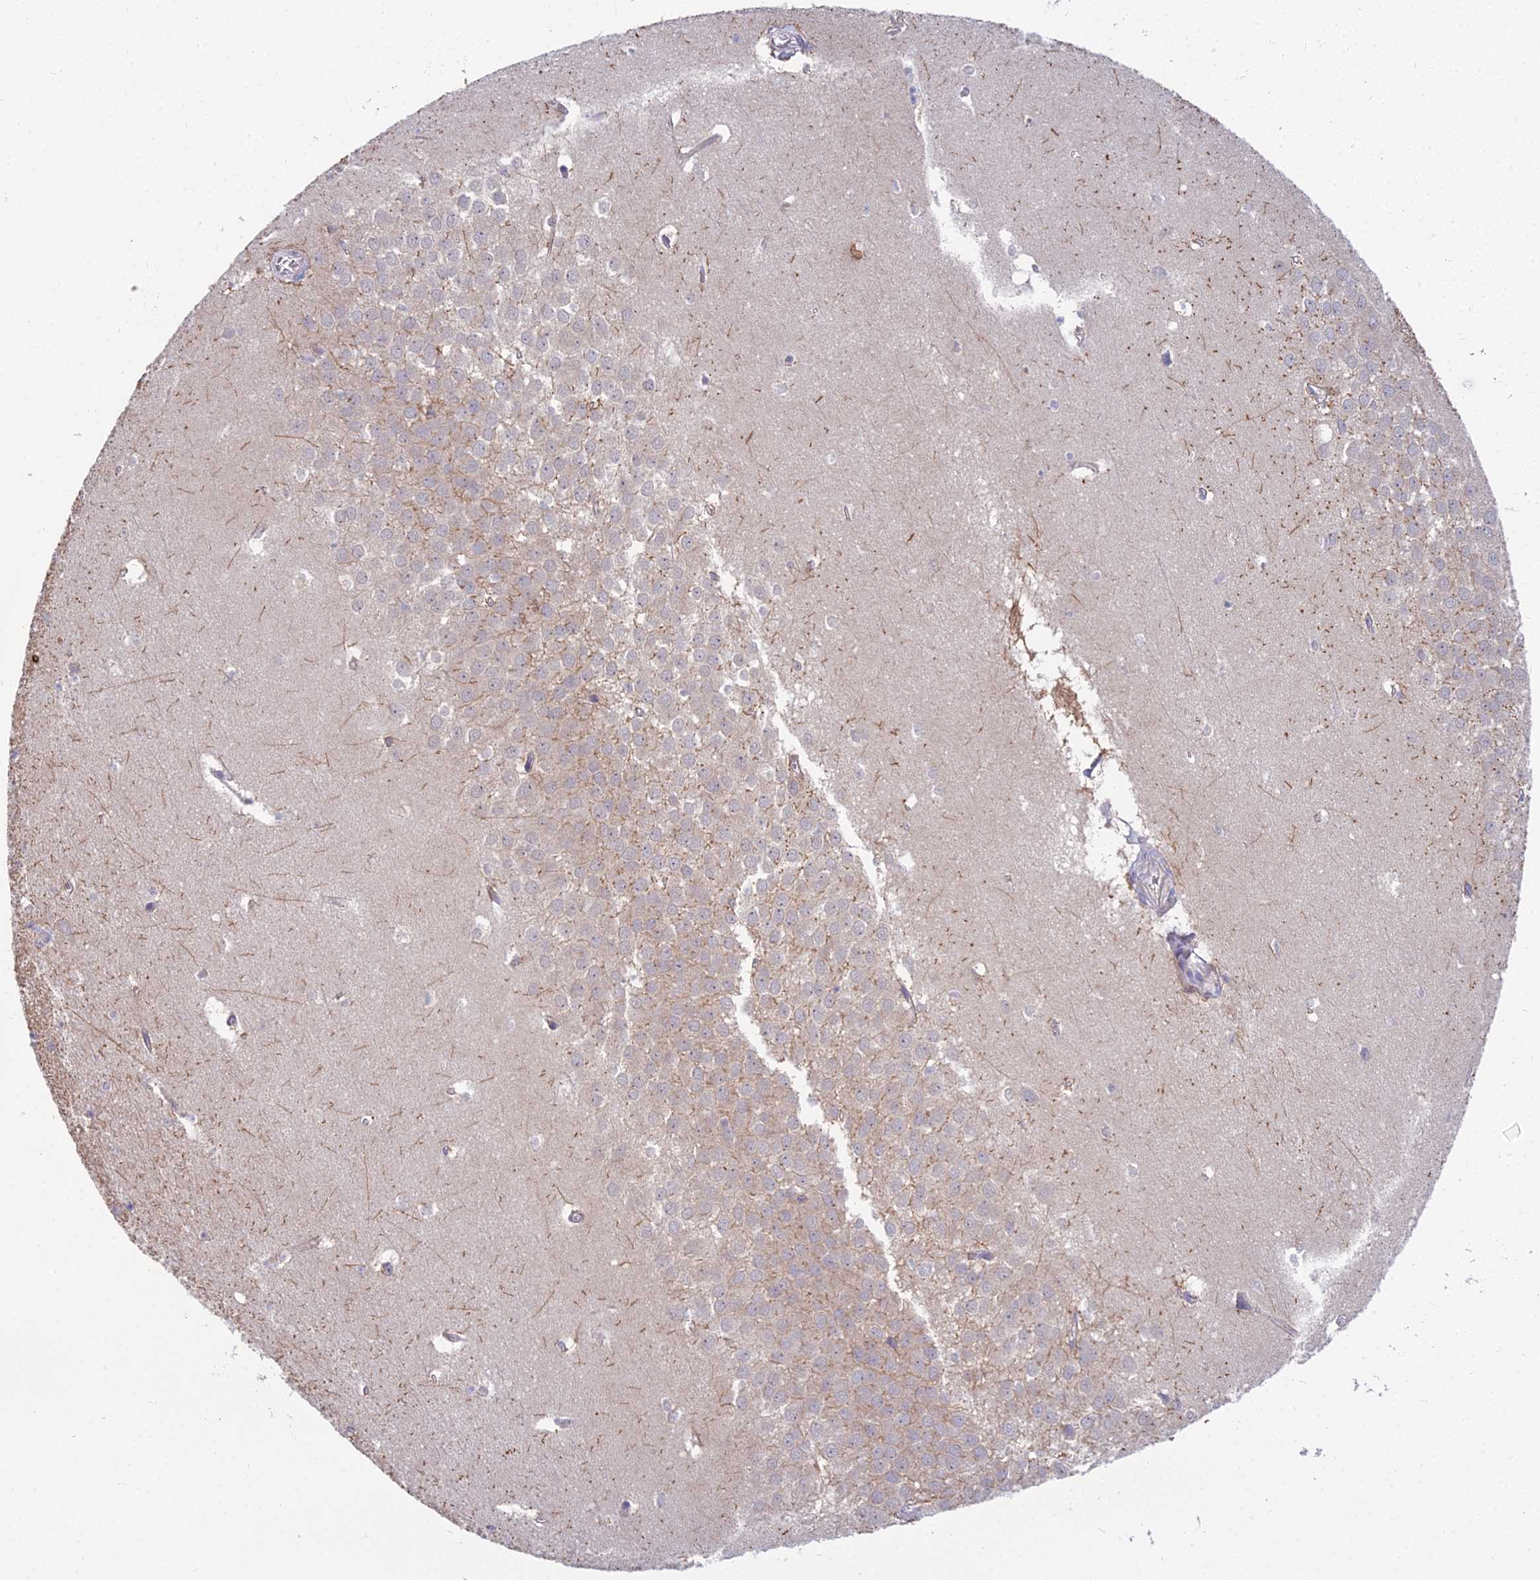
{"staining": {"intensity": "negative", "quantity": "none", "location": "none"}, "tissue": "hippocampus", "cell_type": "Glial cells", "image_type": "normal", "snomed": [{"axis": "morphology", "description": "Normal tissue, NOS"}, {"axis": "topography", "description": "Hippocampus"}], "caption": "Immunohistochemistry micrograph of benign hippocampus: human hippocampus stained with DAB (3,3'-diaminobenzidine) displays no significant protein positivity in glial cells.", "gene": "METTL26", "patient": {"sex": "female", "age": 64}}